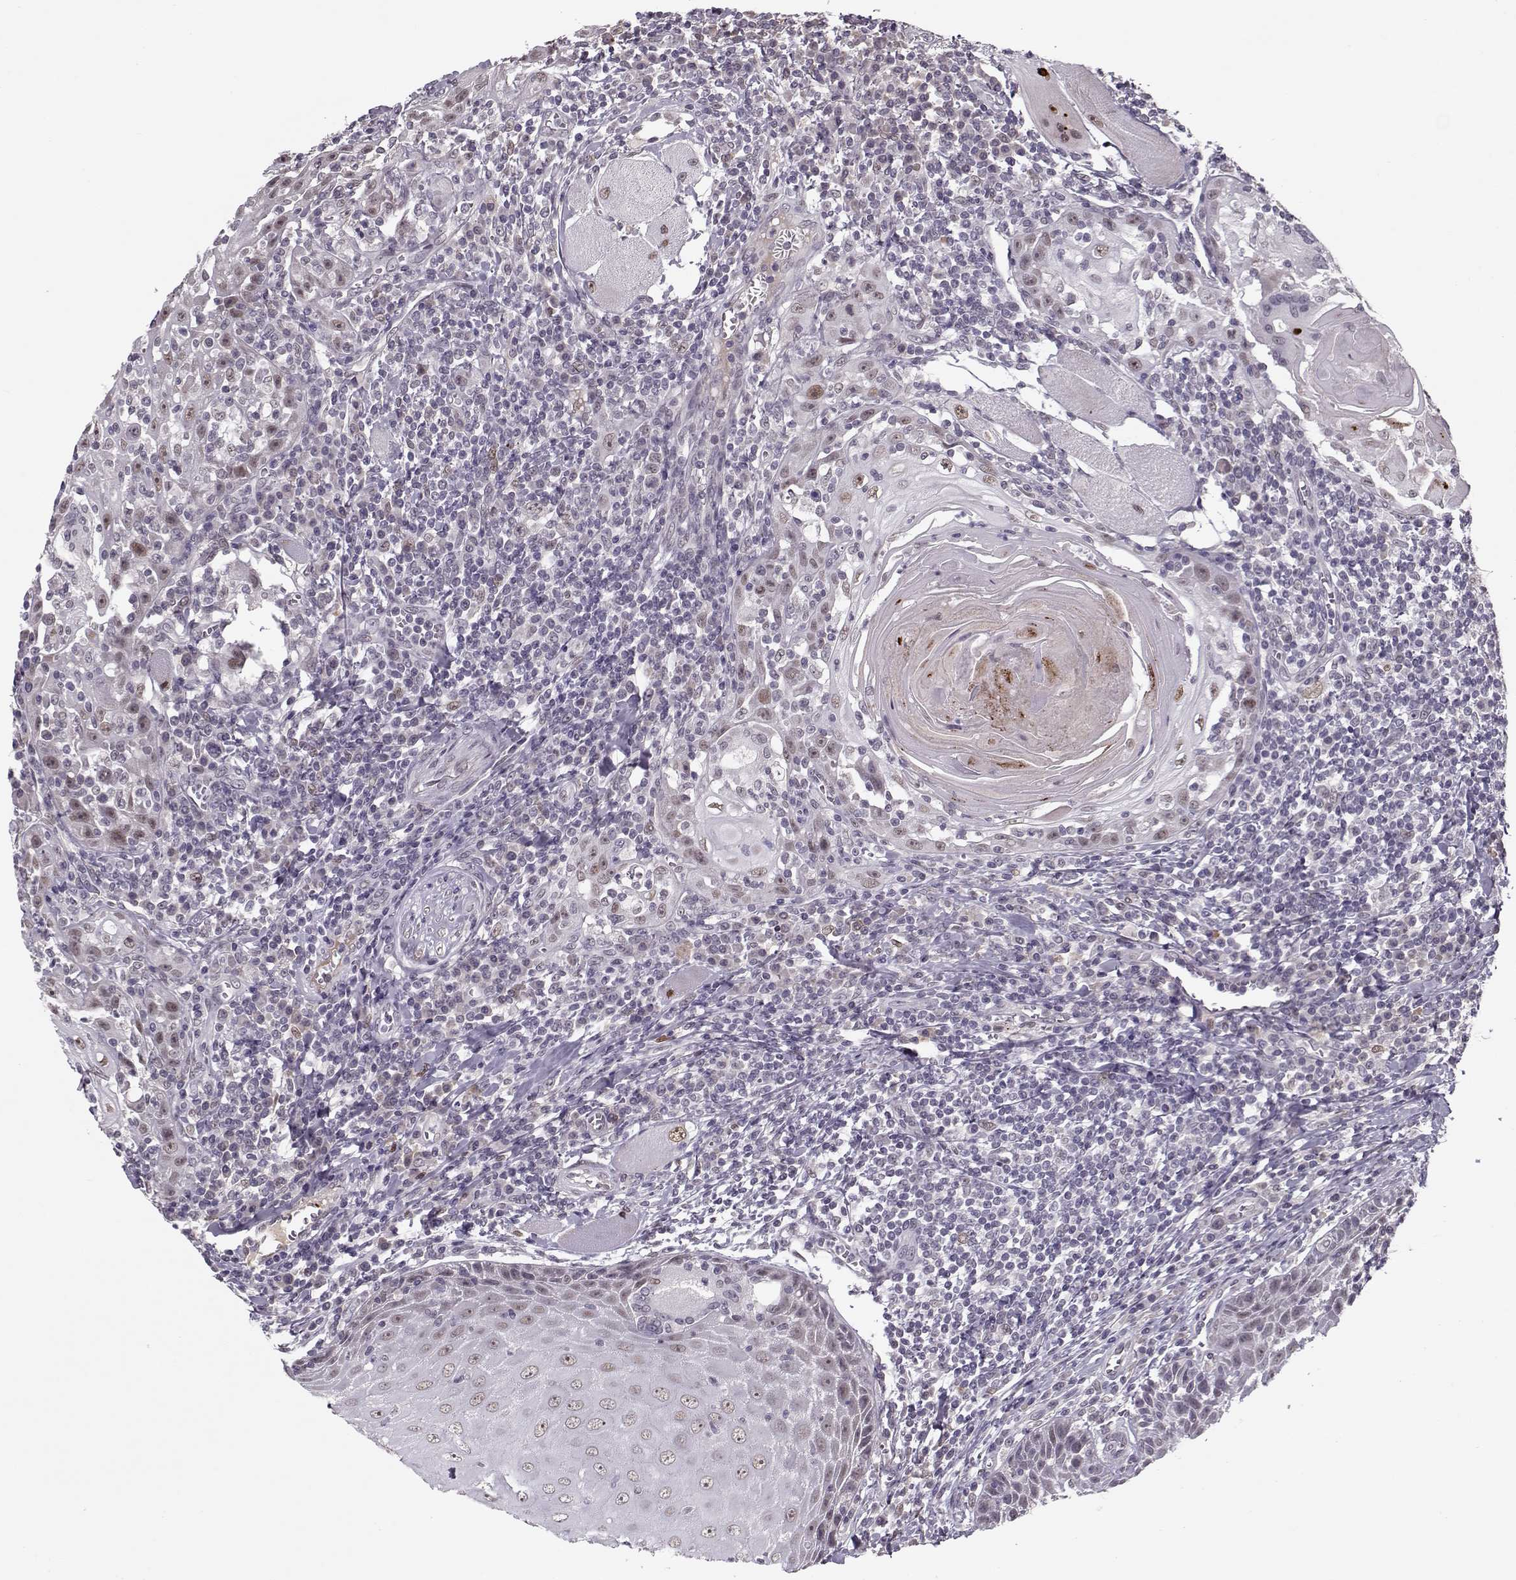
{"staining": {"intensity": "moderate", "quantity": "<25%", "location": "nuclear"}, "tissue": "head and neck cancer", "cell_type": "Tumor cells", "image_type": "cancer", "snomed": [{"axis": "morphology", "description": "Normal tissue, NOS"}, {"axis": "morphology", "description": "Squamous cell carcinoma, NOS"}, {"axis": "topography", "description": "Oral tissue"}, {"axis": "topography", "description": "Head-Neck"}], "caption": "Tumor cells show moderate nuclear positivity in approximately <25% of cells in head and neck cancer. Nuclei are stained in blue.", "gene": "DNAI3", "patient": {"sex": "male", "age": 52}}